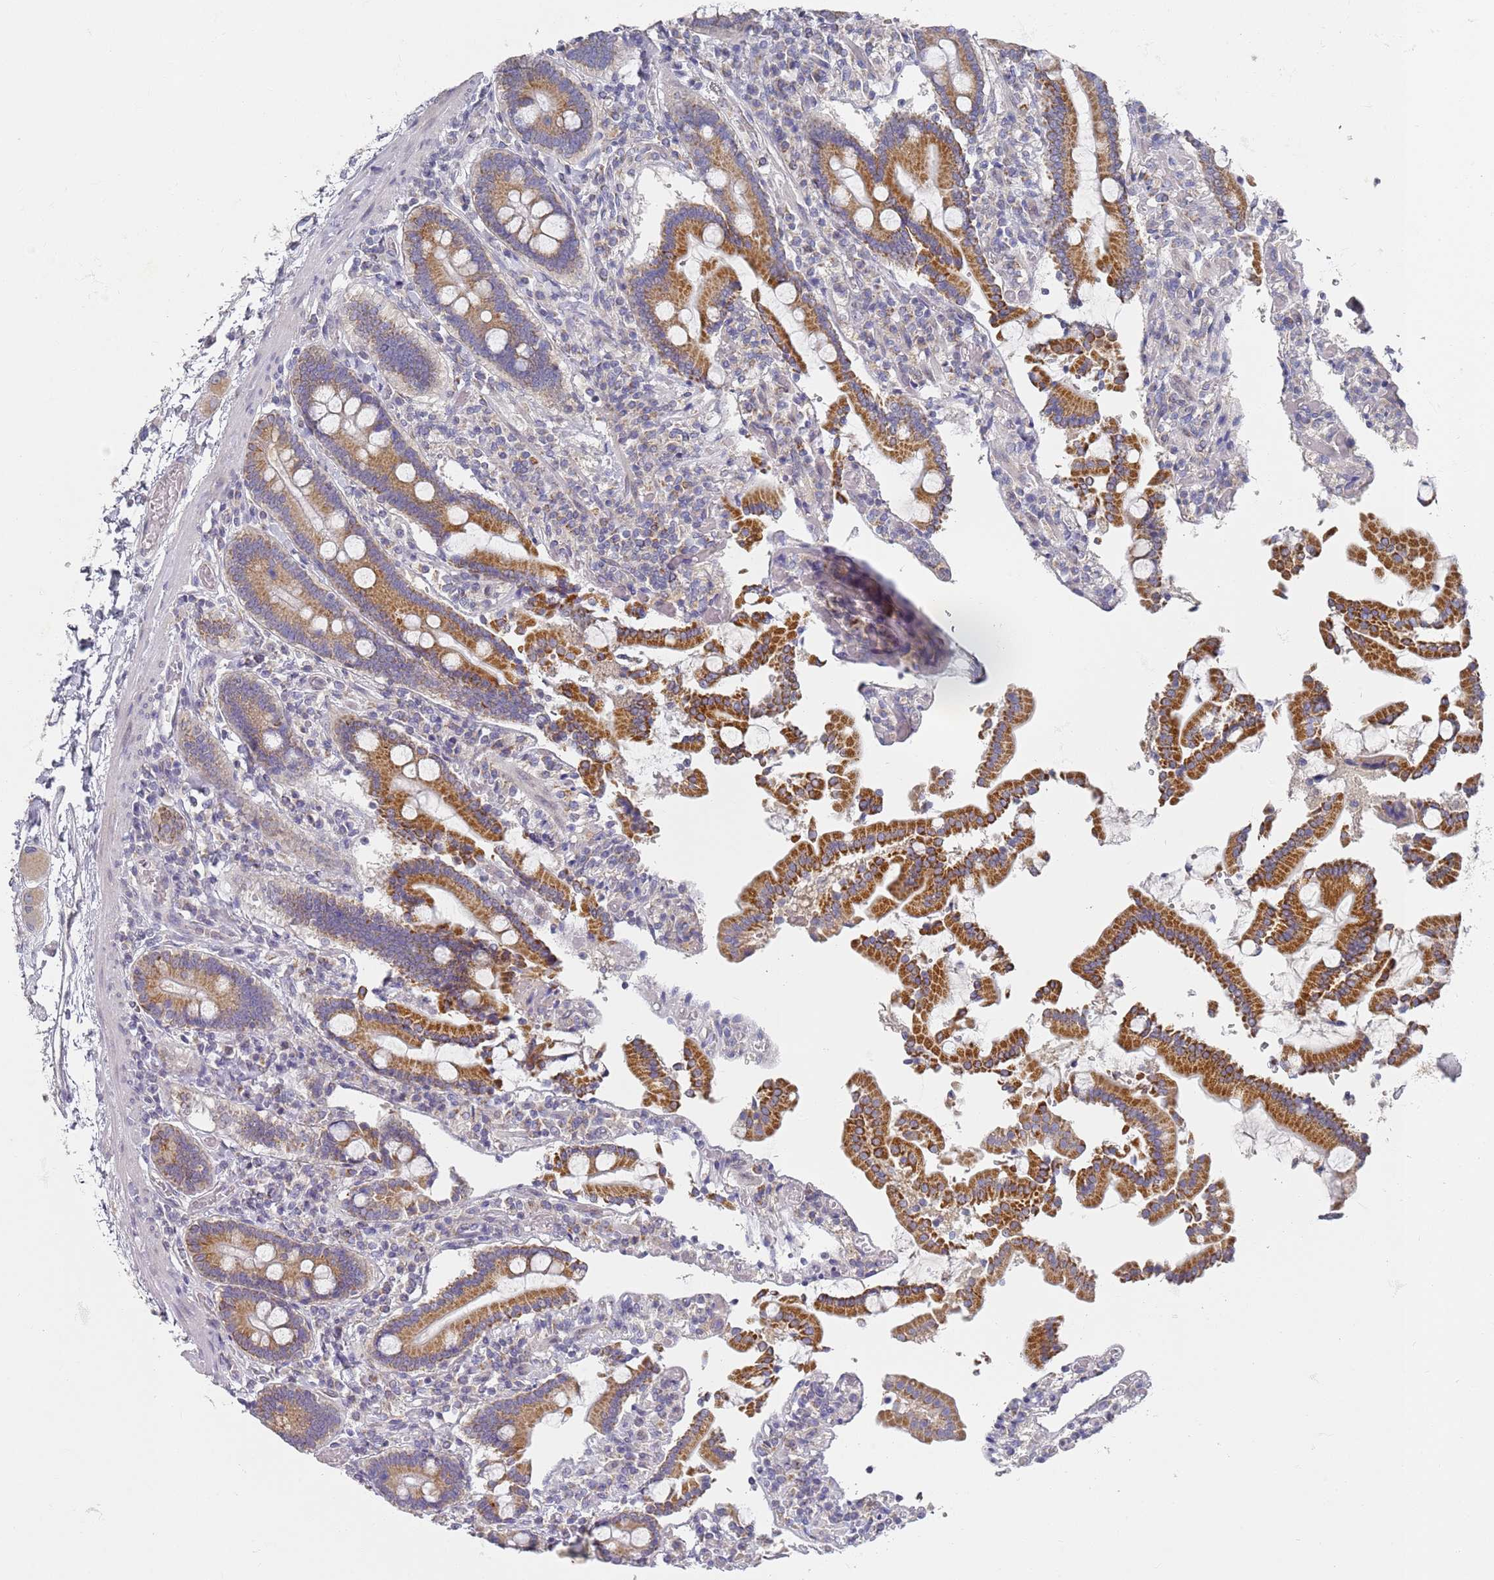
{"staining": {"intensity": "strong", "quantity": ">75%", "location": "cytoplasmic/membranous"}, "tissue": "duodenum", "cell_type": "Glandular cells", "image_type": "normal", "snomed": [{"axis": "morphology", "description": "Normal tissue, NOS"}, {"axis": "topography", "description": "Duodenum"}], "caption": "Duodenum stained with DAB immunohistochemistry (IHC) shows high levels of strong cytoplasmic/membranous staining in about >75% of glandular cells.", "gene": "NPEPPS", "patient": {"sex": "male", "age": 55}}